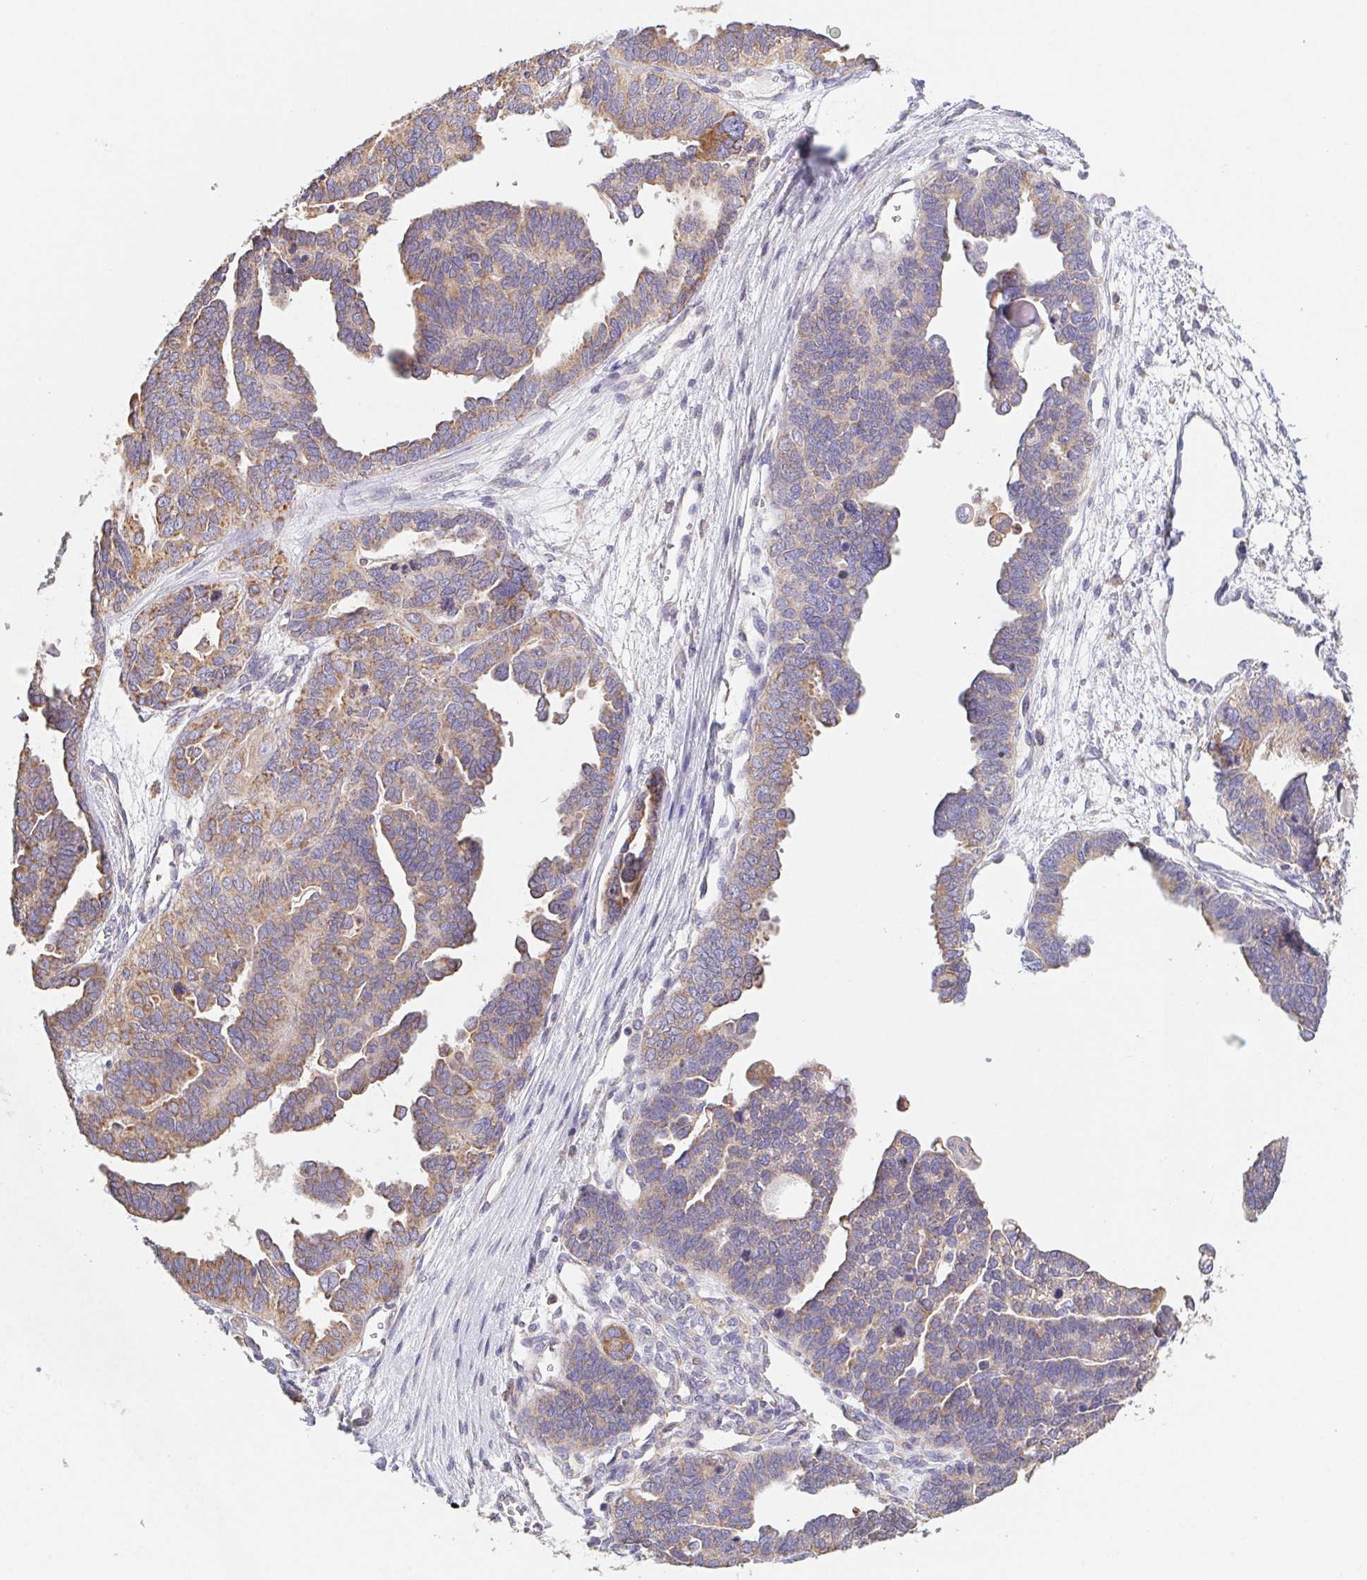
{"staining": {"intensity": "moderate", "quantity": ">75%", "location": "cytoplasmic/membranous"}, "tissue": "ovarian cancer", "cell_type": "Tumor cells", "image_type": "cancer", "snomed": [{"axis": "morphology", "description": "Cystadenocarcinoma, serous, NOS"}, {"axis": "topography", "description": "Ovary"}], "caption": "Human serous cystadenocarcinoma (ovarian) stained with a protein marker shows moderate staining in tumor cells.", "gene": "ADAM8", "patient": {"sex": "female", "age": 51}}